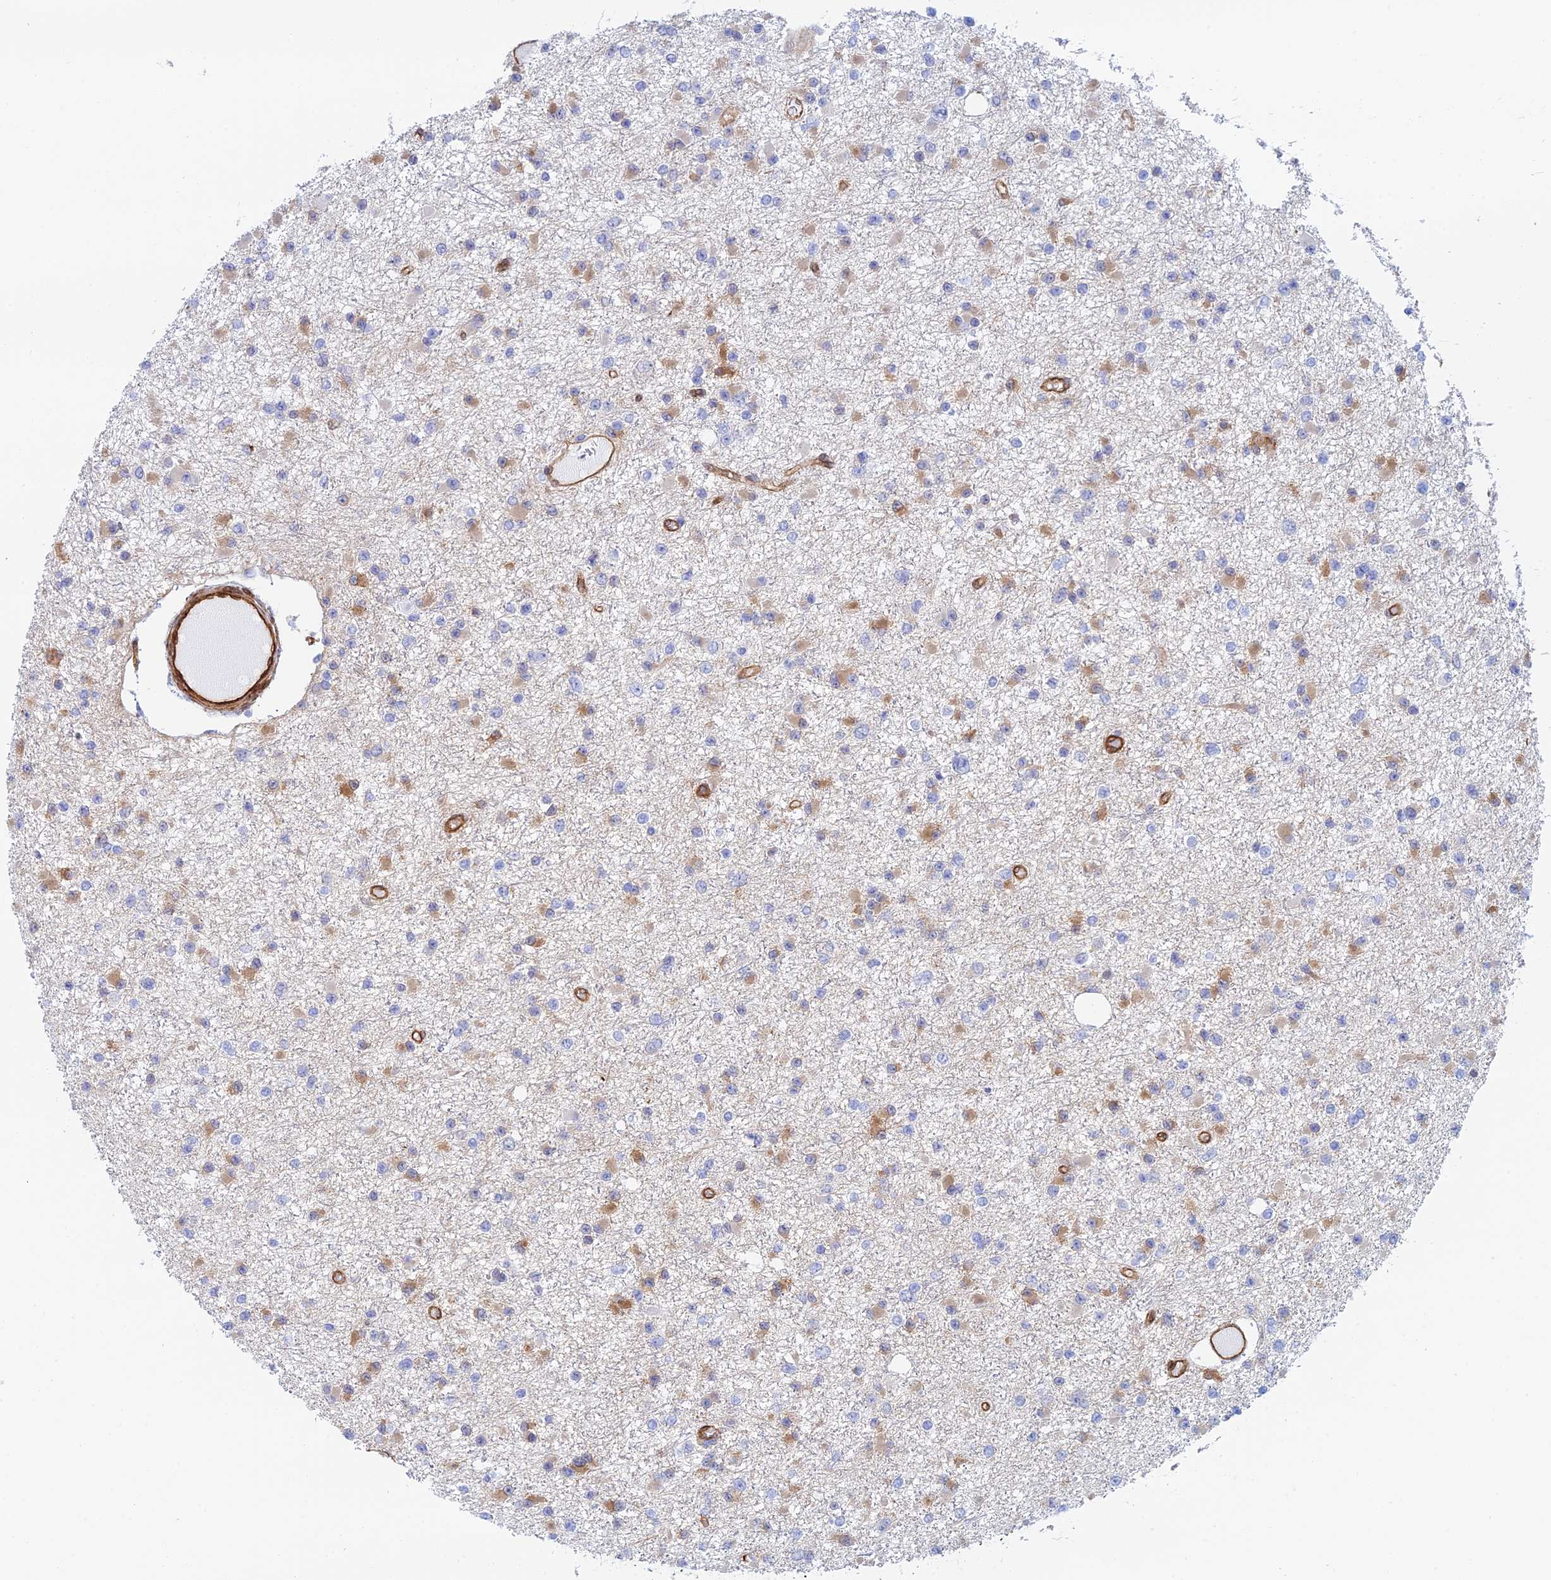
{"staining": {"intensity": "moderate", "quantity": "<25%", "location": "cytoplasmic/membranous"}, "tissue": "glioma", "cell_type": "Tumor cells", "image_type": "cancer", "snomed": [{"axis": "morphology", "description": "Glioma, malignant, Low grade"}, {"axis": "topography", "description": "Brain"}], "caption": "A histopathology image of glioma stained for a protein exhibits moderate cytoplasmic/membranous brown staining in tumor cells.", "gene": "CRIP2", "patient": {"sex": "female", "age": 22}}